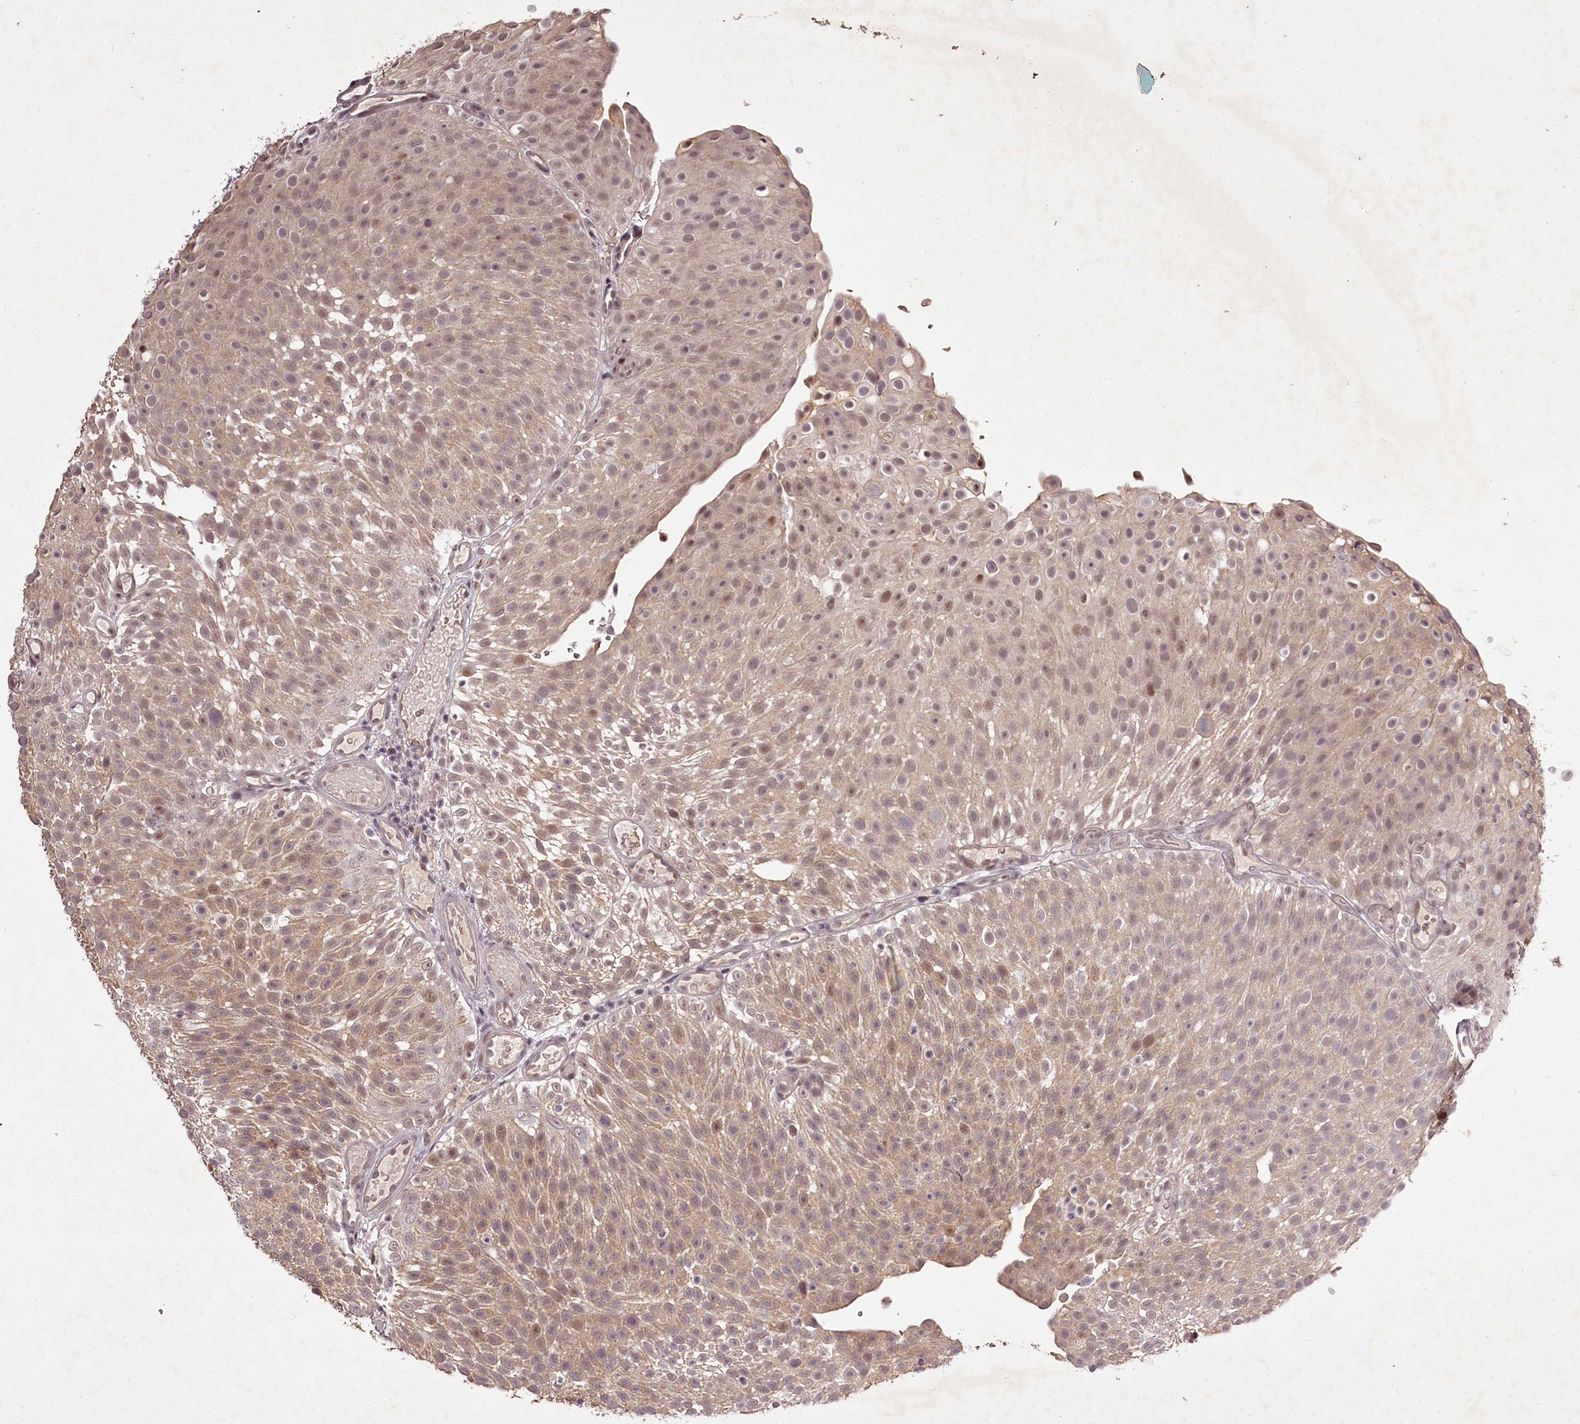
{"staining": {"intensity": "moderate", "quantity": "25%-75%", "location": "cytoplasmic/membranous,nuclear"}, "tissue": "urothelial cancer", "cell_type": "Tumor cells", "image_type": "cancer", "snomed": [{"axis": "morphology", "description": "Urothelial carcinoma, Low grade"}, {"axis": "topography", "description": "Urinary bladder"}], "caption": "Human low-grade urothelial carcinoma stained with a brown dye exhibits moderate cytoplasmic/membranous and nuclear positive expression in about 25%-75% of tumor cells.", "gene": "RBMXL2", "patient": {"sex": "male", "age": 78}}